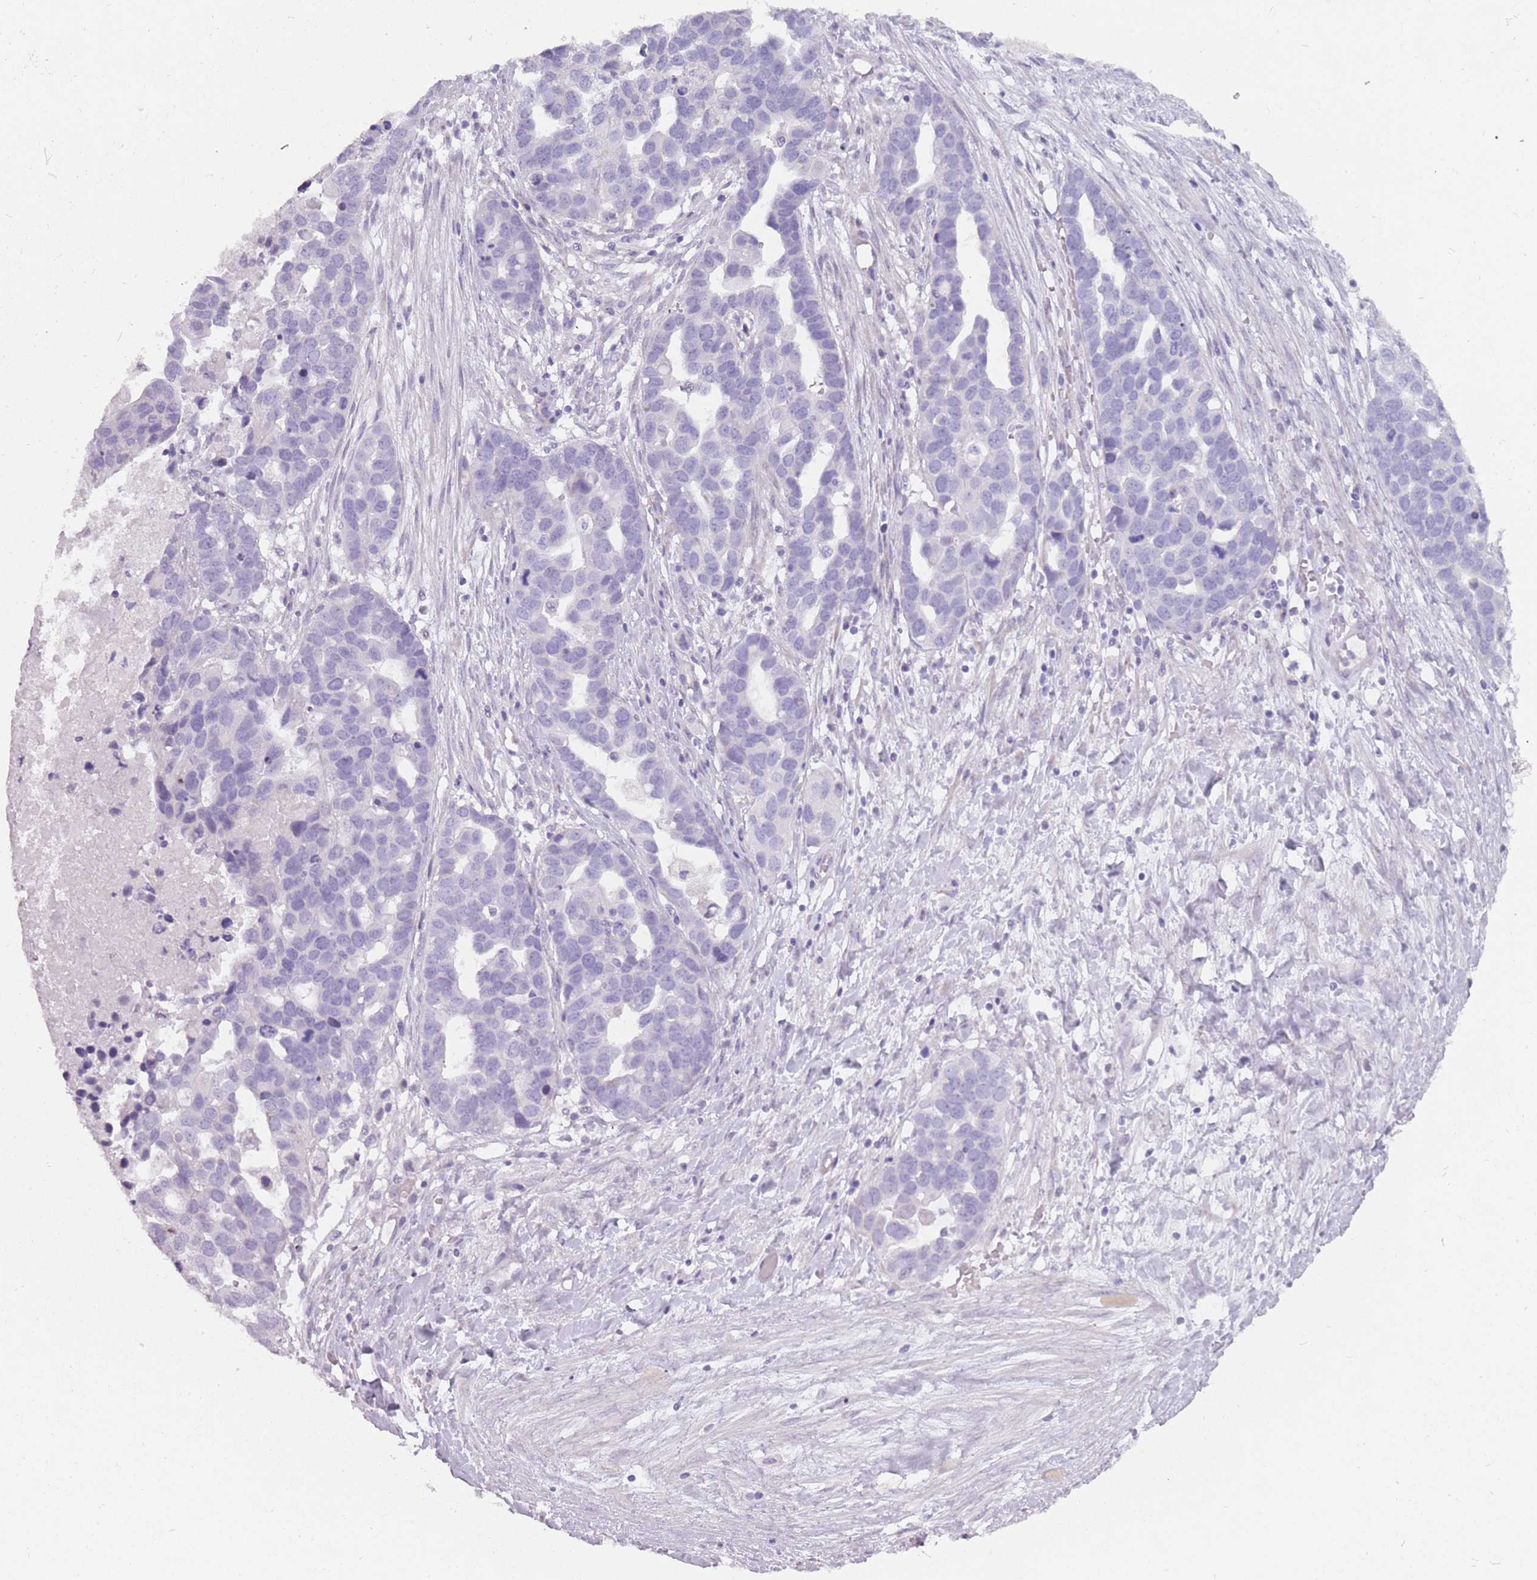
{"staining": {"intensity": "negative", "quantity": "none", "location": "none"}, "tissue": "ovarian cancer", "cell_type": "Tumor cells", "image_type": "cancer", "snomed": [{"axis": "morphology", "description": "Cystadenocarcinoma, serous, NOS"}, {"axis": "topography", "description": "Ovary"}], "caption": "Ovarian serous cystadenocarcinoma was stained to show a protein in brown. There is no significant expression in tumor cells. The staining was performed using DAB to visualize the protein expression in brown, while the nuclei were stained in blue with hematoxylin (Magnification: 20x).", "gene": "DDX4", "patient": {"sex": "female", "age": 54}}